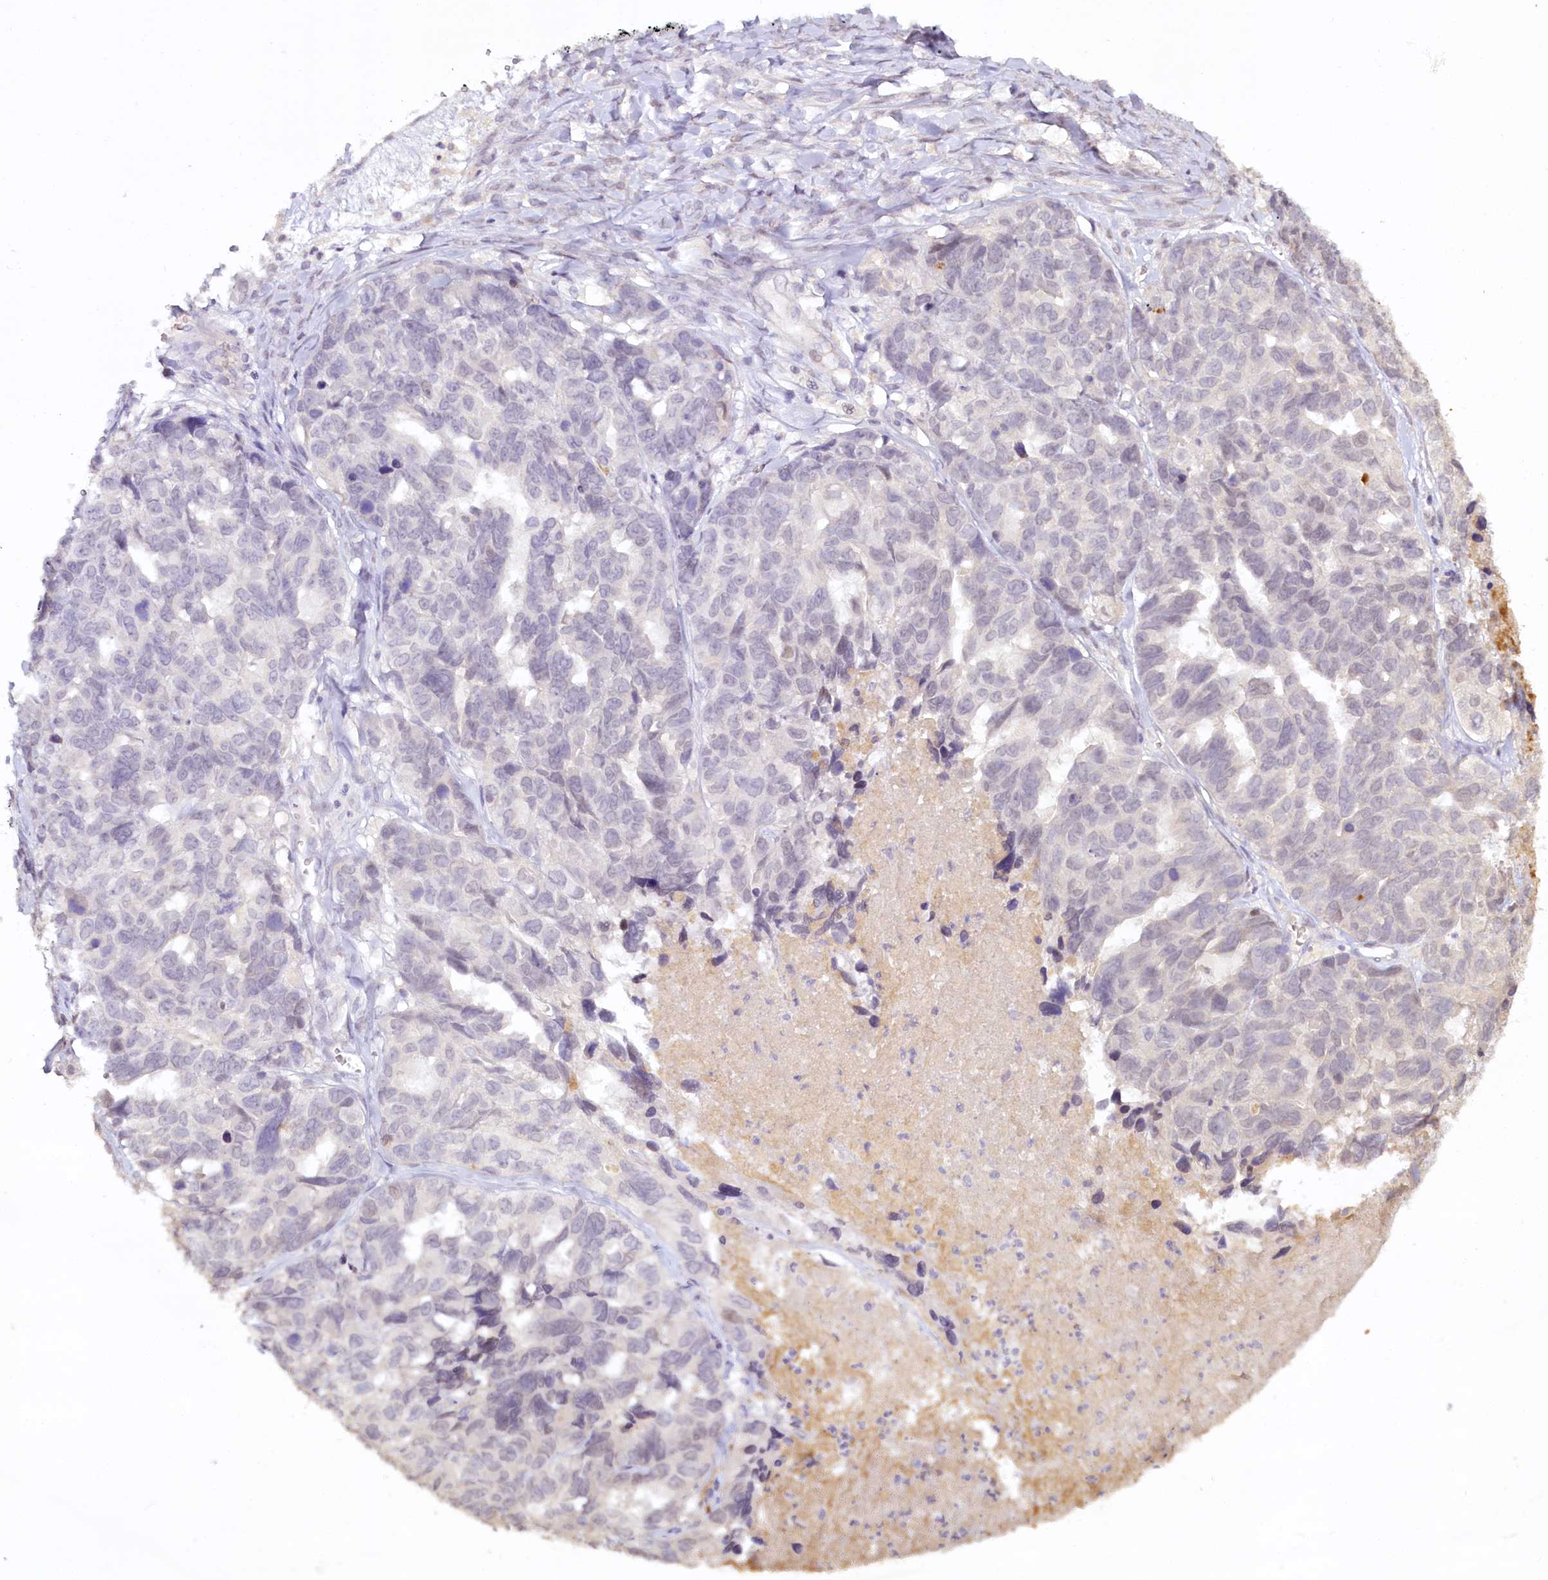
{"staining": {"intensity": "negative", "quantity": "none", "location": "none"}, "tissue": "ovarian cancer", "cell_type": "Tumor cells", "image_type": "cancer", "snomed": [{"axis": "morphology", "description": "Cystadenocarcinoma, serous, NOS"}, {"axis": "topography", "description": "Ovary"}], "caption": "Immunohistochemical staining of ovarian cancer displays no significant staining in tumor cells.", "gene": "MUCL1", "patient": {"sex": "female", "age": 79}}